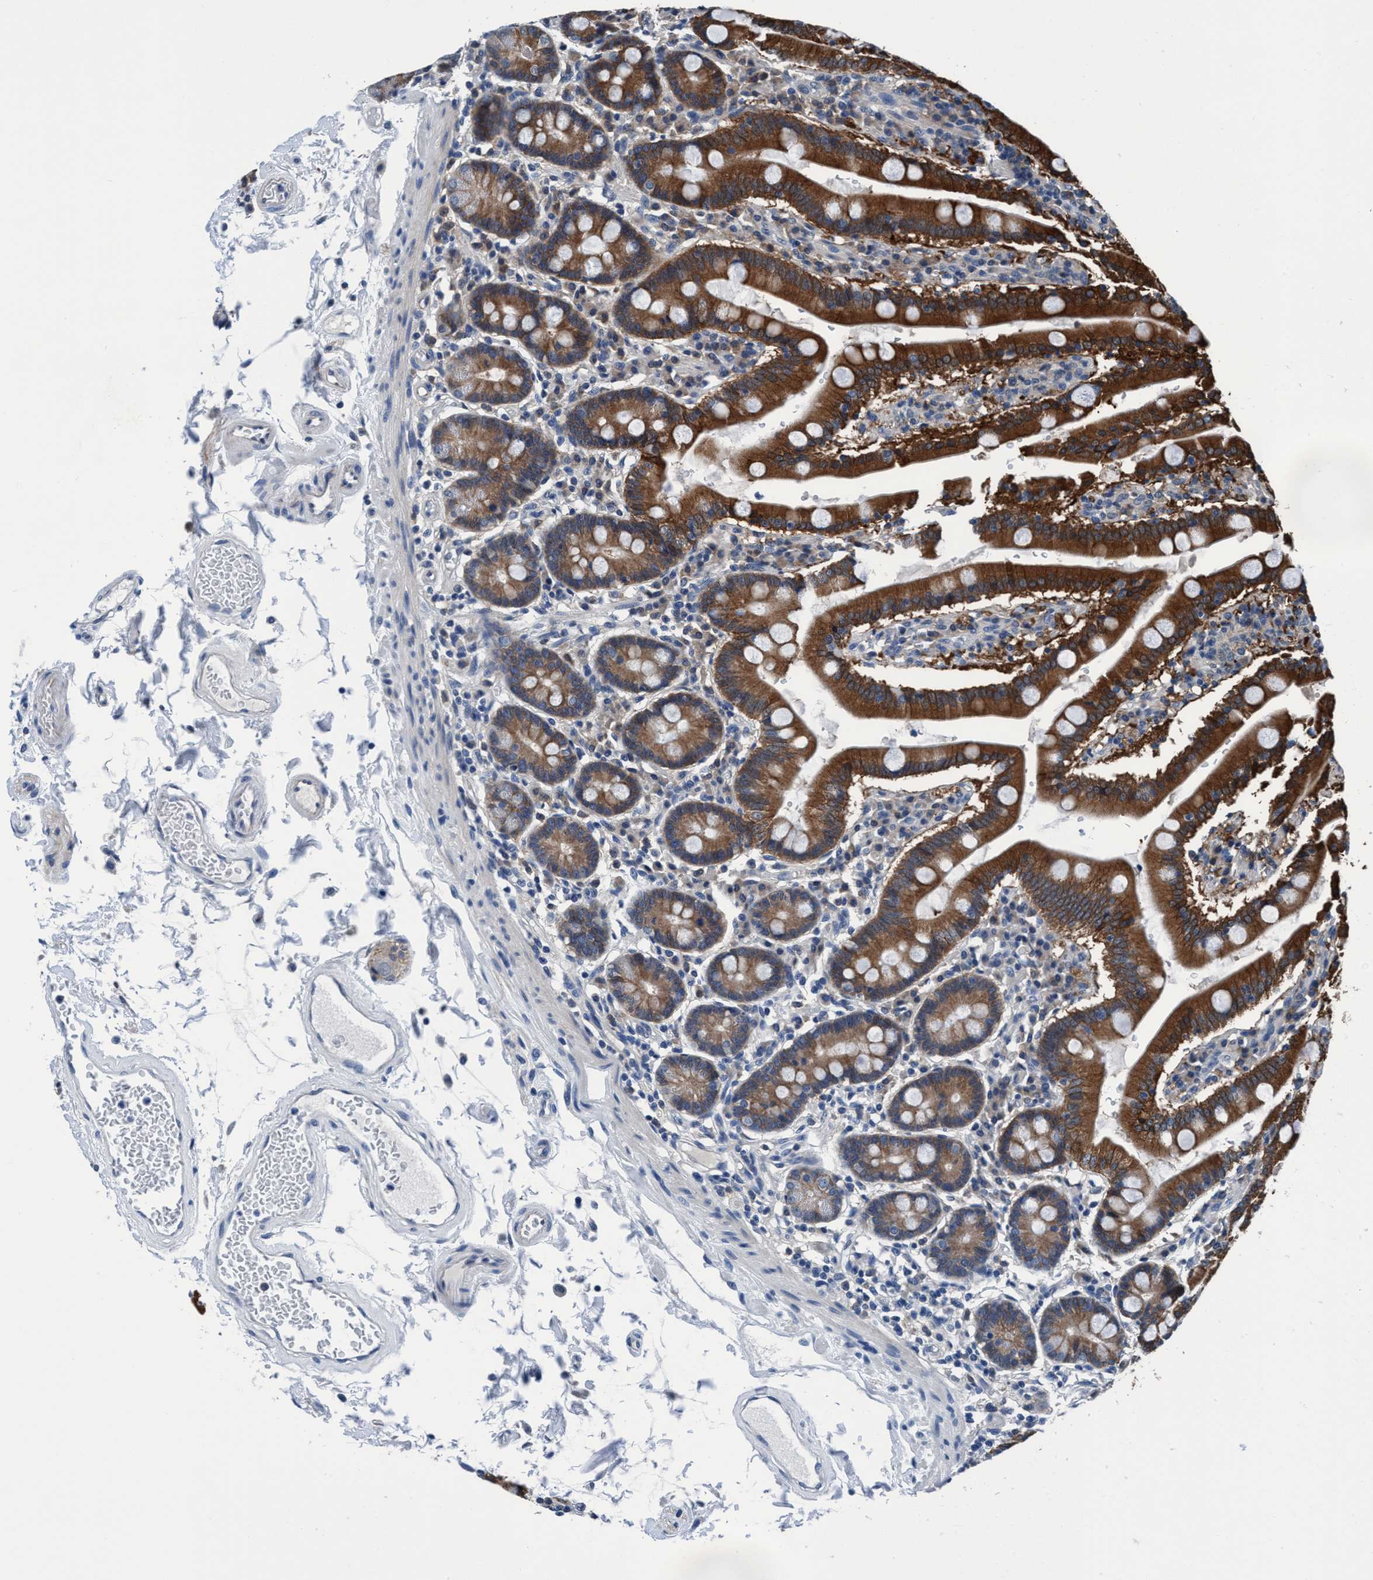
{"staining": {"intensity": "strong", "quantity": ">75%", "location": "cytoplasmic/membranous"}, "tissue": "duodenum", "cell_type": "Glandular cells", "image_type": "normal", "snomed": [{"axis": "morphology", "description": "Normal tissue, NOS"}, {"axis": "topography", "description": "Small intestine, NOS"}], "caption": "This micrograph reveals unremarkable duodenum stained with IHC to label a protein in brown. The cytoplasmic/membranous of glandular cells show strong positivity for the protein. Nuclei are counter-stained blue.", "gene": "TMEM94", "patient": {"sex": "female", "age": 71}}